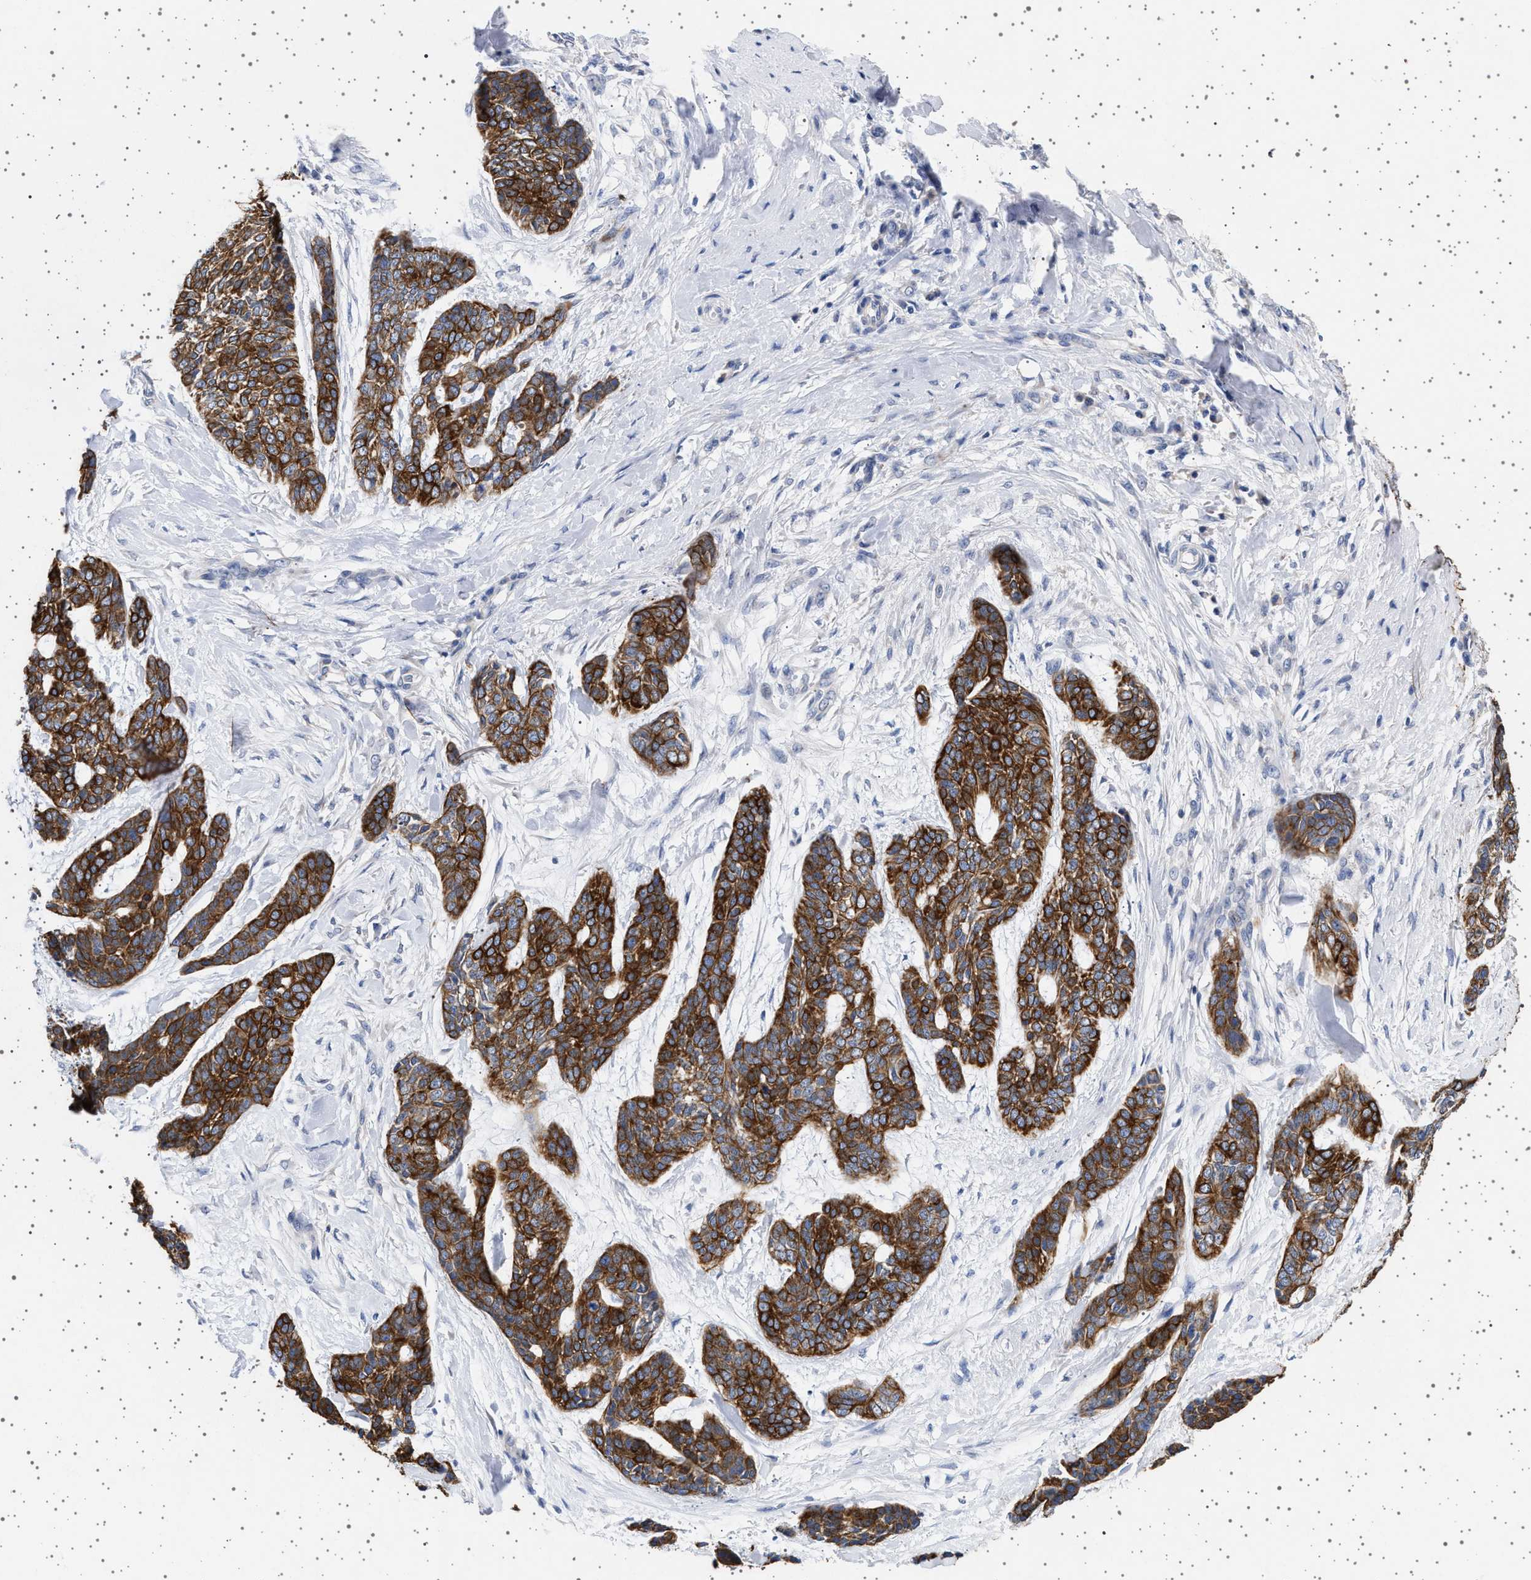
{"staining": {"intensity": "strong", "quantity": ">75%", "location": "cytoplasmic/membranous"}, "tissue": "skin cancer", "cell_type": "Tumor cells", "image_type": "cancer", "snomed": [{"axis": "morphology", "description": "Basal cell carcinoma"}, {"axis": "topography", "description": "Skin"}], "caption": "Immunohistochemical staining of skin basal cell carcinoma demonstrates high levels of strong cytoplasmic/membranous staining in about >75% of tumor cells.", "gene": "TRMT10B", "patient": {"sex": "female", "age": 64}}